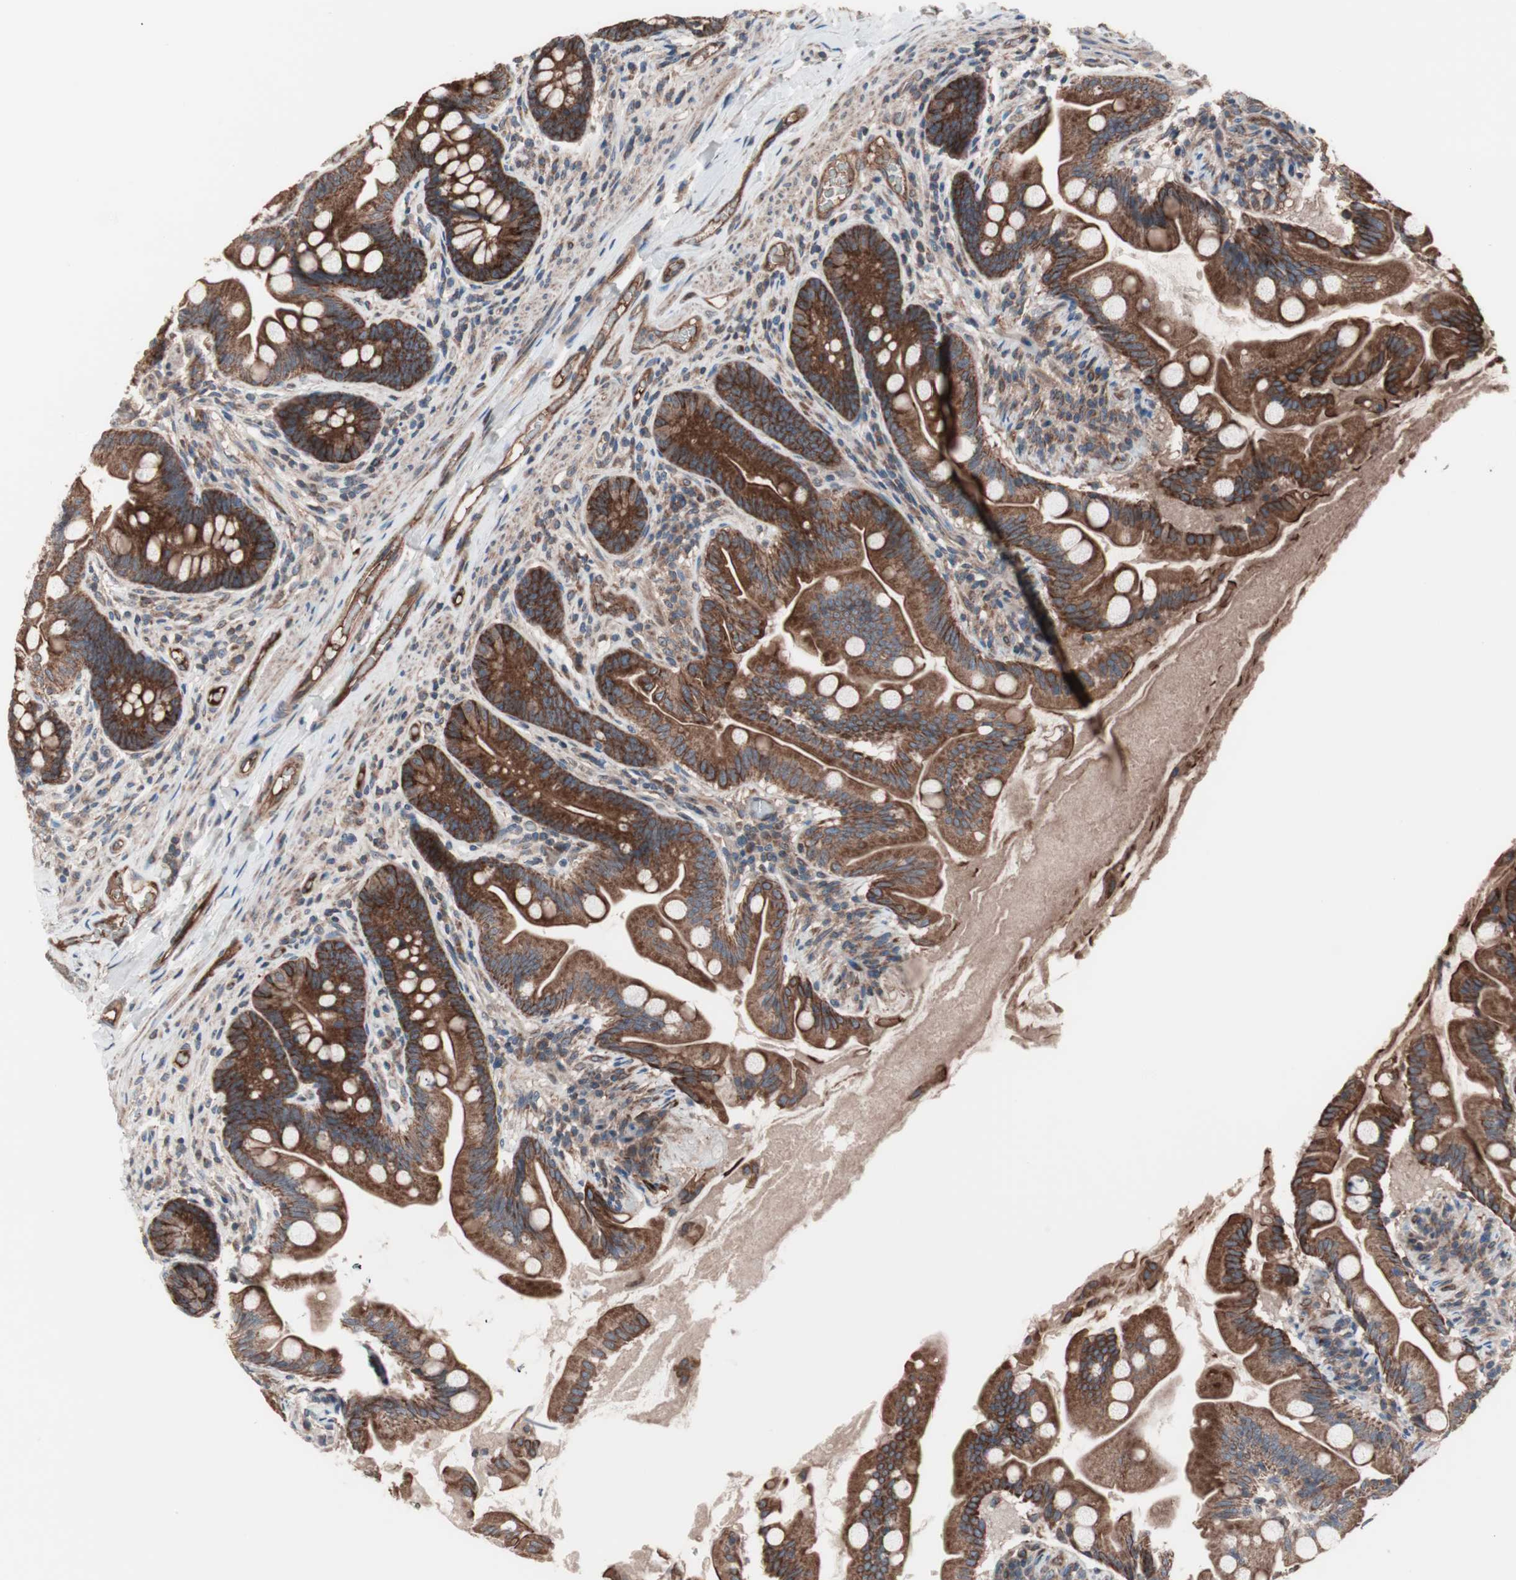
{"staining": {"intensity": "strong", "quantity": ">75%", "location": "cytoplasmic/membranous"}, "tissue": "small intestine", "cell_type": "Glandular cells", "image_type": "normal", "snomed": [{"axis": "morphology", "description": "Normal tissue, NOS"}, {"axis": "topography", "description": "Small intestine"}], "caption": "High-power microscopy captured an immunohistochemistry image of unremarkable small intestine, revealing strong cytoplasmic/membranous expression in about >75% of glandular cells. (Brightfield microscopy of DAB IHC at high magnification).", "gene": "CTTNBP2NL", "patient": {"sex": "female", "age": 56}}